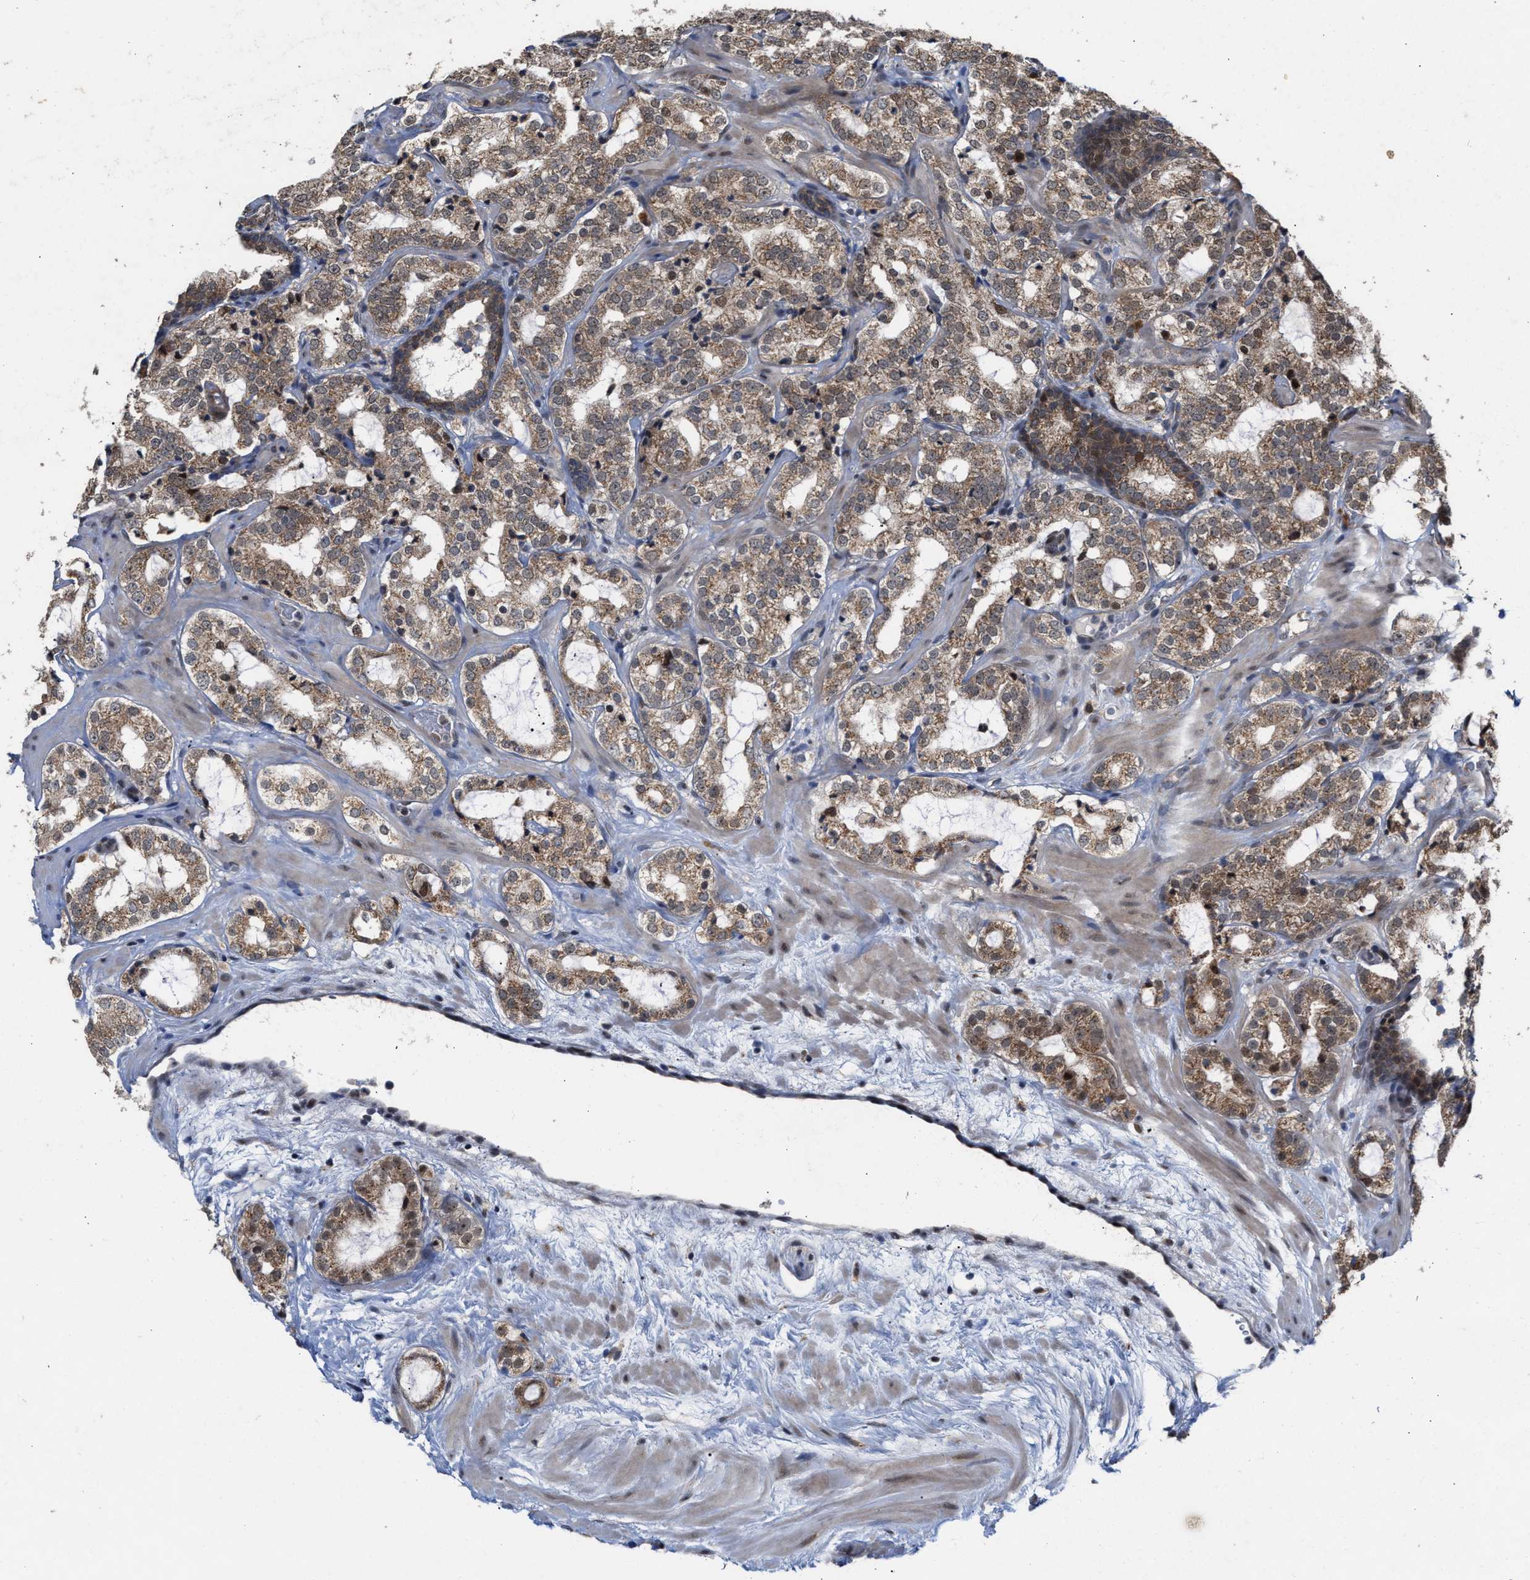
{"staining": {"intensity": "weak", "quantity": ">75%", "location": "cytoplasmic/membranous"}, "tissue": "prostate cancer", "cell_type": "Tumor cells", "image_type": "cancer", "snomed": [{"axis": "morphology", "description": "Adenocarcinoma, High grade"}, {"axis": "topography", "description": "Prostate"}], "caption": "Prostate cancer tissue shows weak cytoplasmic/membranous staining in approximately >75% of tumor cells", "gene": "MKNK2", "patient": {"sex": "male", "age": 64}}